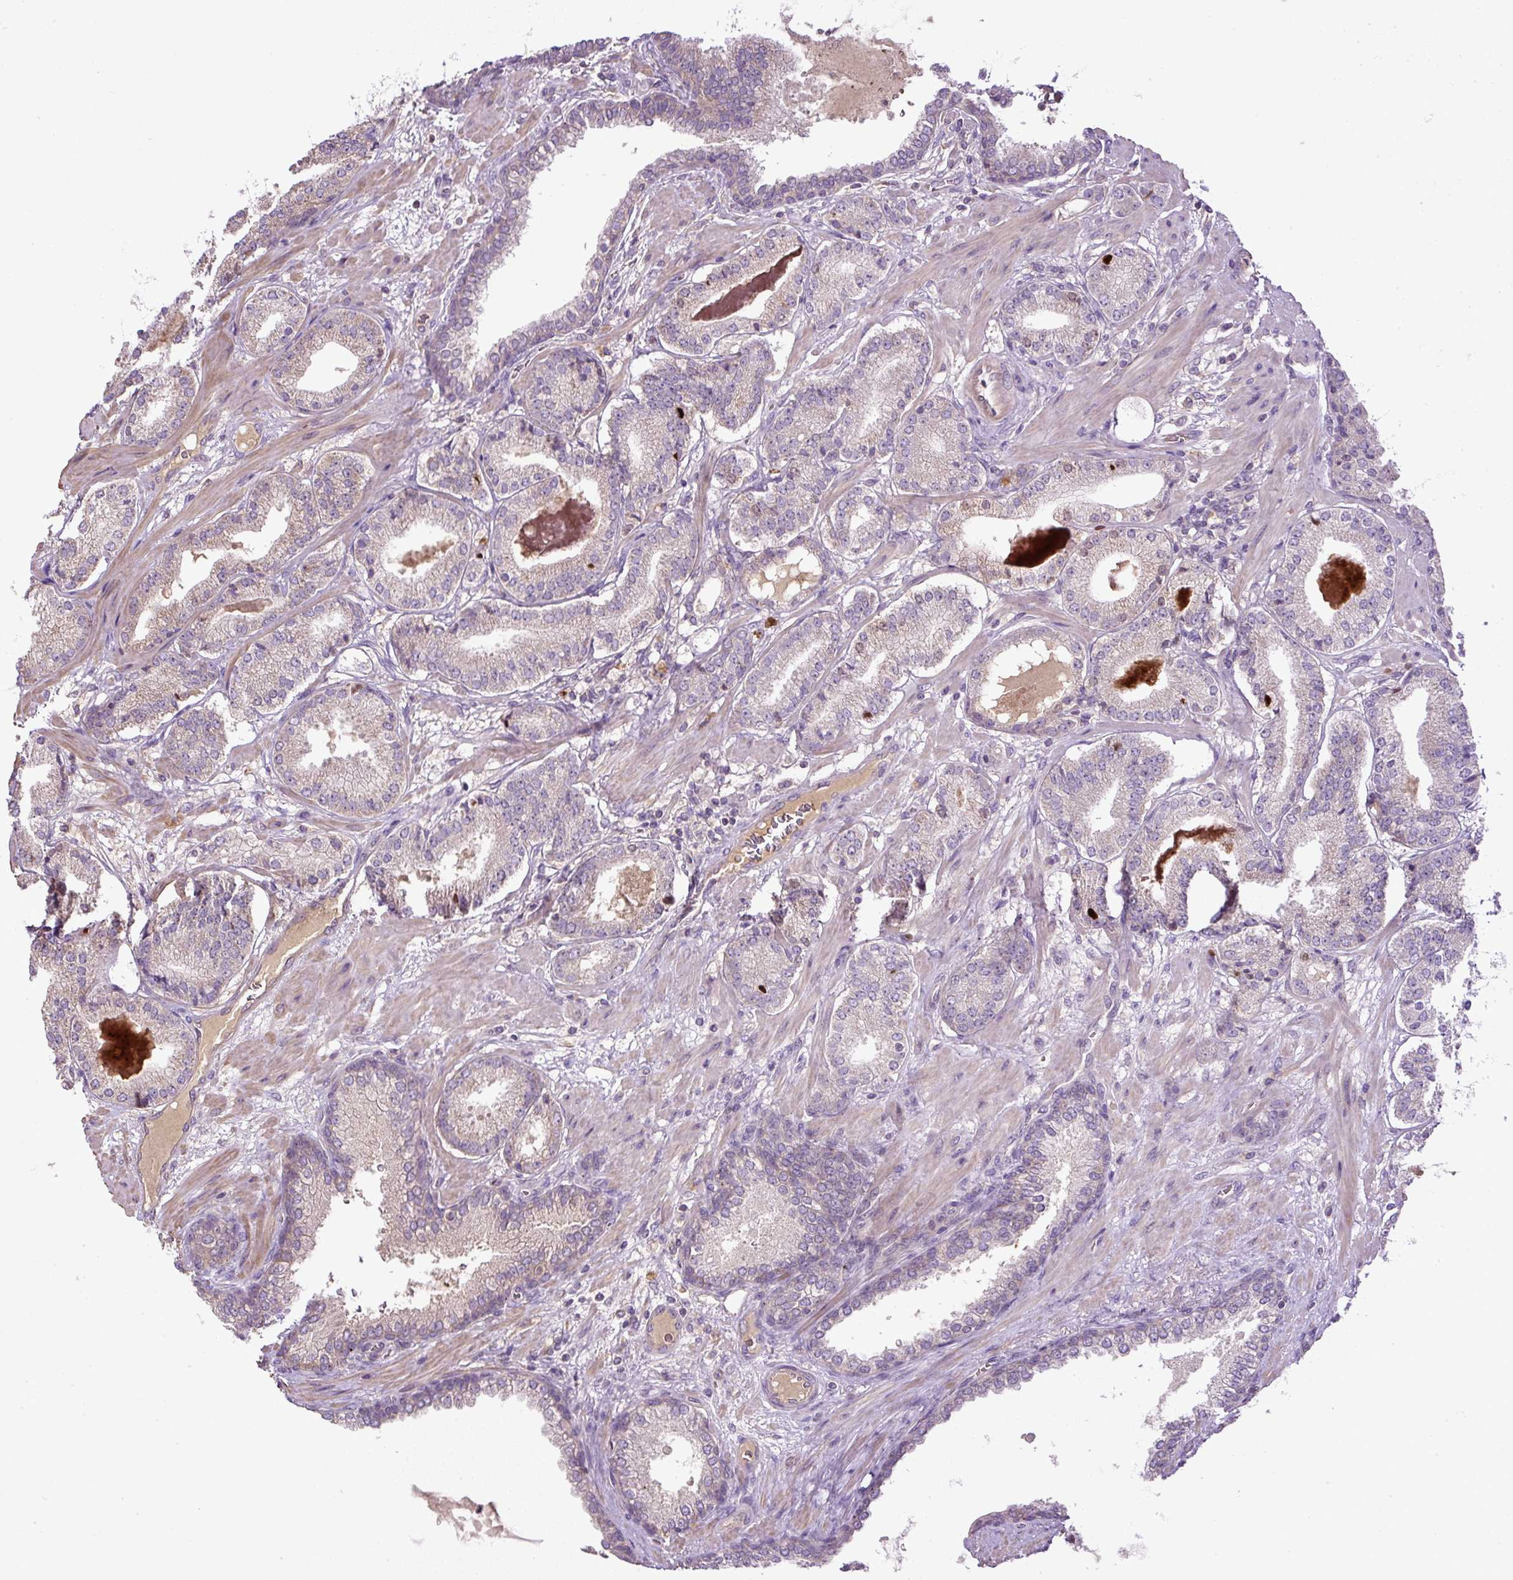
{"staining": {"intensity": "weak", "quantity": "<25%", "location": "cytoplasmic/membranous"}, "tissue": "prostate cancer", "cell_type": "Tumor cells", "image_type": "cancer", "snomed": [{"axis": "morphology", "description": "Adenocarcinoma, High grade"}, {"axis": "topography", "description": "Prostate"}], "caption": "High power microscopy histopathology image of an immunohistochemistry image of adenocarcinoma (high-grade) (prostate), revealing no significant expression in tumor cells. Nuclei are stained in blue.", "gene": "CXCL13", "patient": {"sex": "male", "age": 63}}